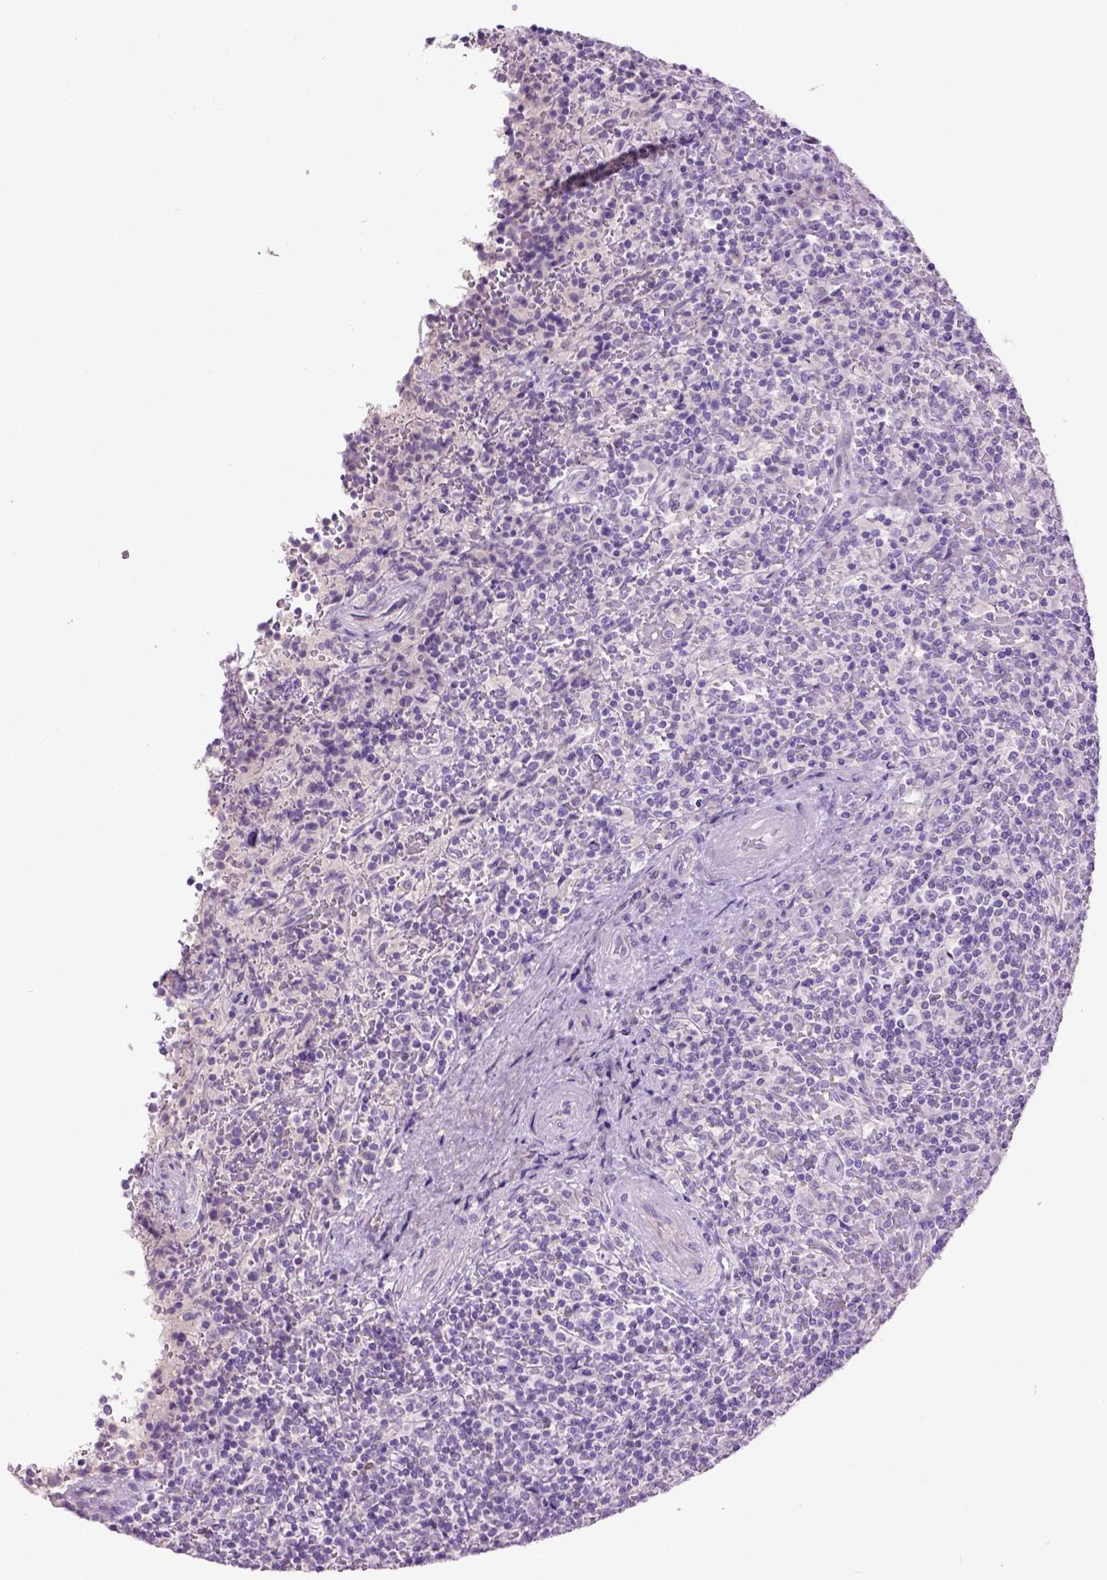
{"staining": {"intensity": "negative", "quantity": "none", "location": "none"}, "tissue": "lymphoma", "cell_type": "Tumor cells", "image_type": "cancer", "snomed": [{"axis": "morphology", "description": "Malignant lymphoma, non-Hodgkin's type, Low grade"}, {"axis": "topography", "description": "Spleen"}], "caption": "A high-resolution histopathology image shows immunohistochemistry staining of lymphoma, which displays no significant staining in tumor cells. (DAB (3,3'-diaminobenzidine) immunohistochemistry (IHC) with hematoxylin counter stain).", "gene": "MAPT", "patient": {"sex": "male", "age": 62}}